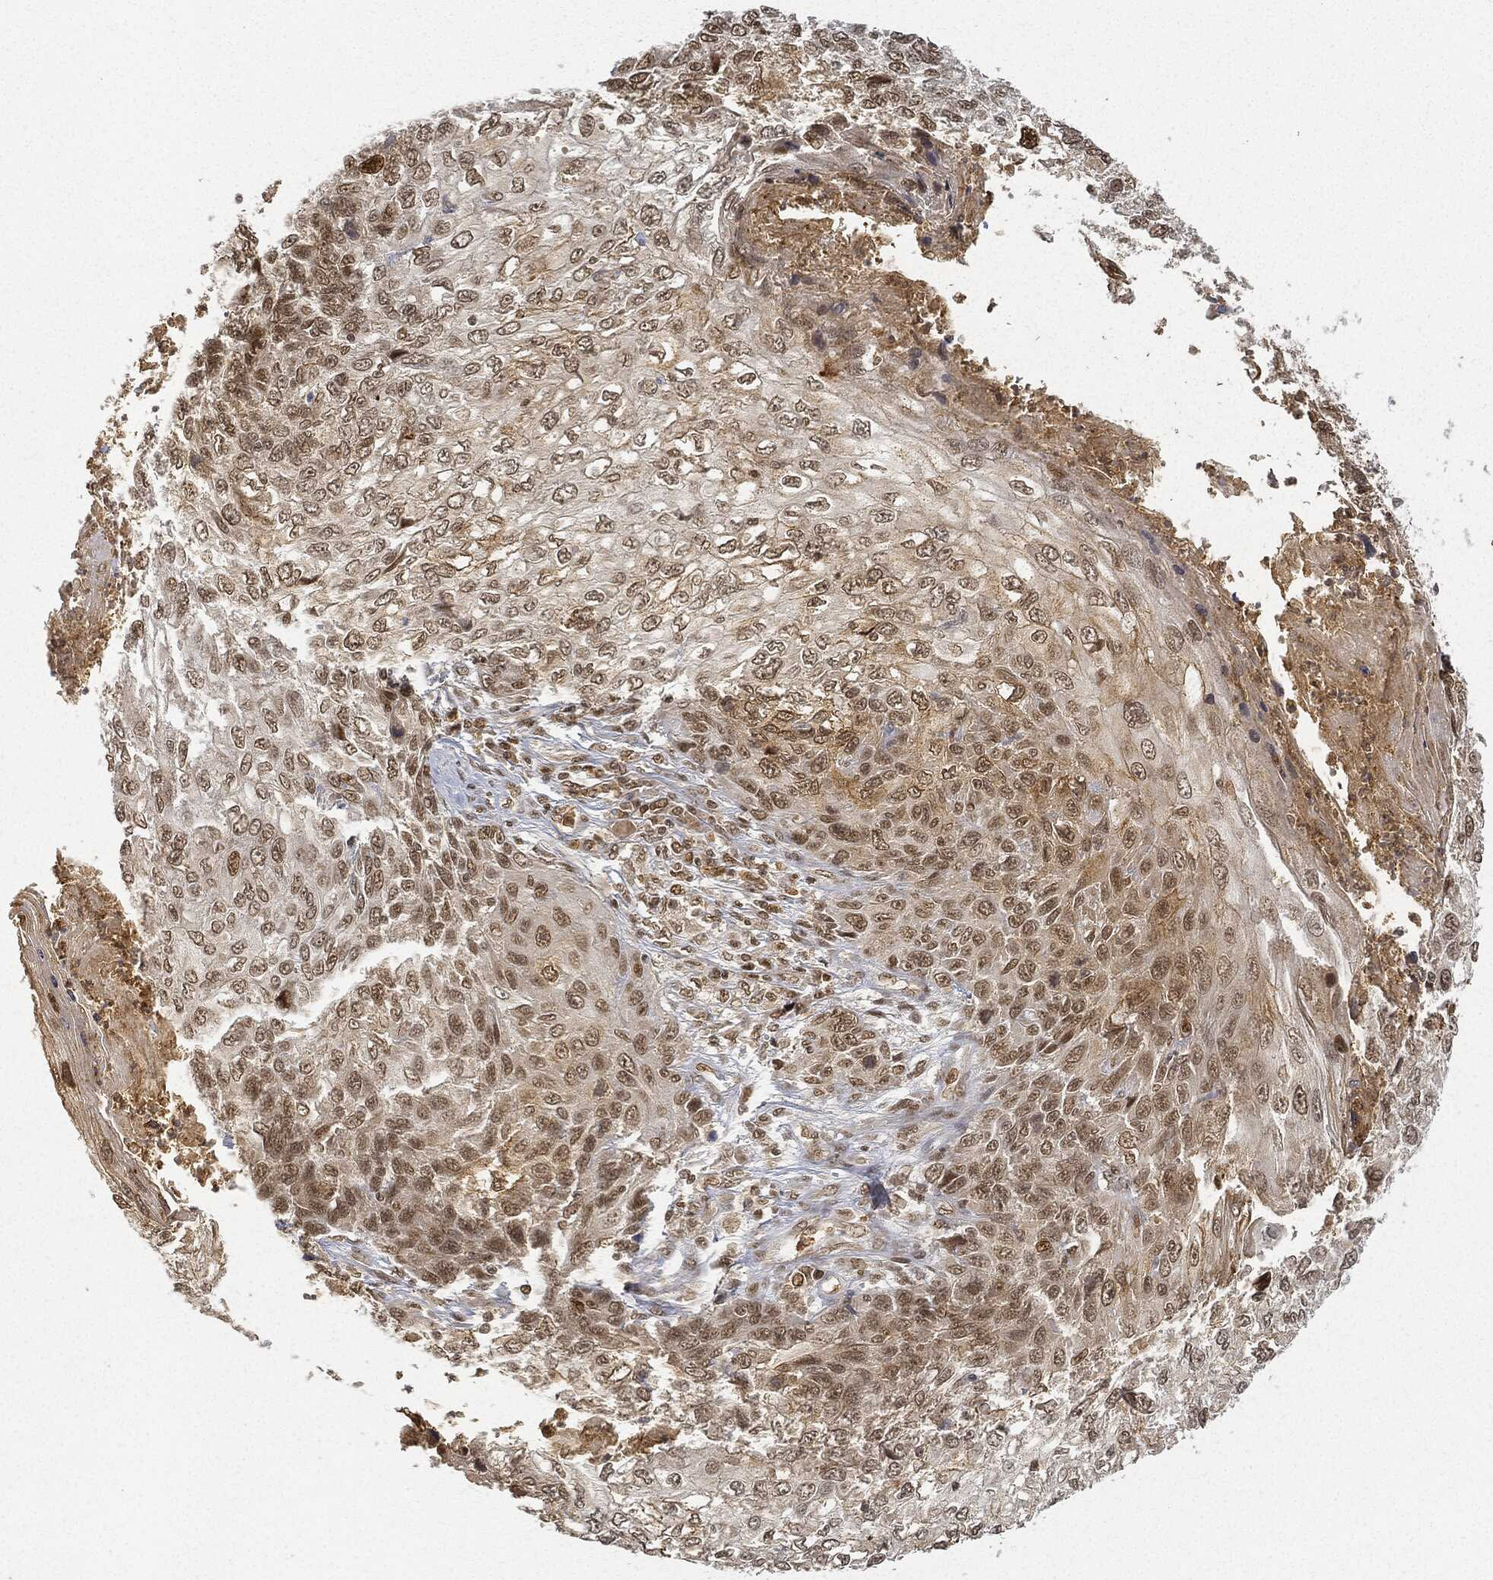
{"staining": {"intensity": "moderate", "quantity": "25%-75%", "location": "nuclear"}, "tissue": "skin cancer", "cell_type": "Tumor cells", "image_type": "cancer", "snomed": [{"axis": "morphology", "description": "Squamous cell carcinoma, NOS"}, {"axis": "topography", "description": "Skin"}], "caption": "Tumor cells show moderate nuclear expression in about 25%-75% of cells in squamous cell carcinoma (skin). Nuclei are stained in blue.", "gene": "CIB1", "patient": {"sex": "male", "age": 92}}